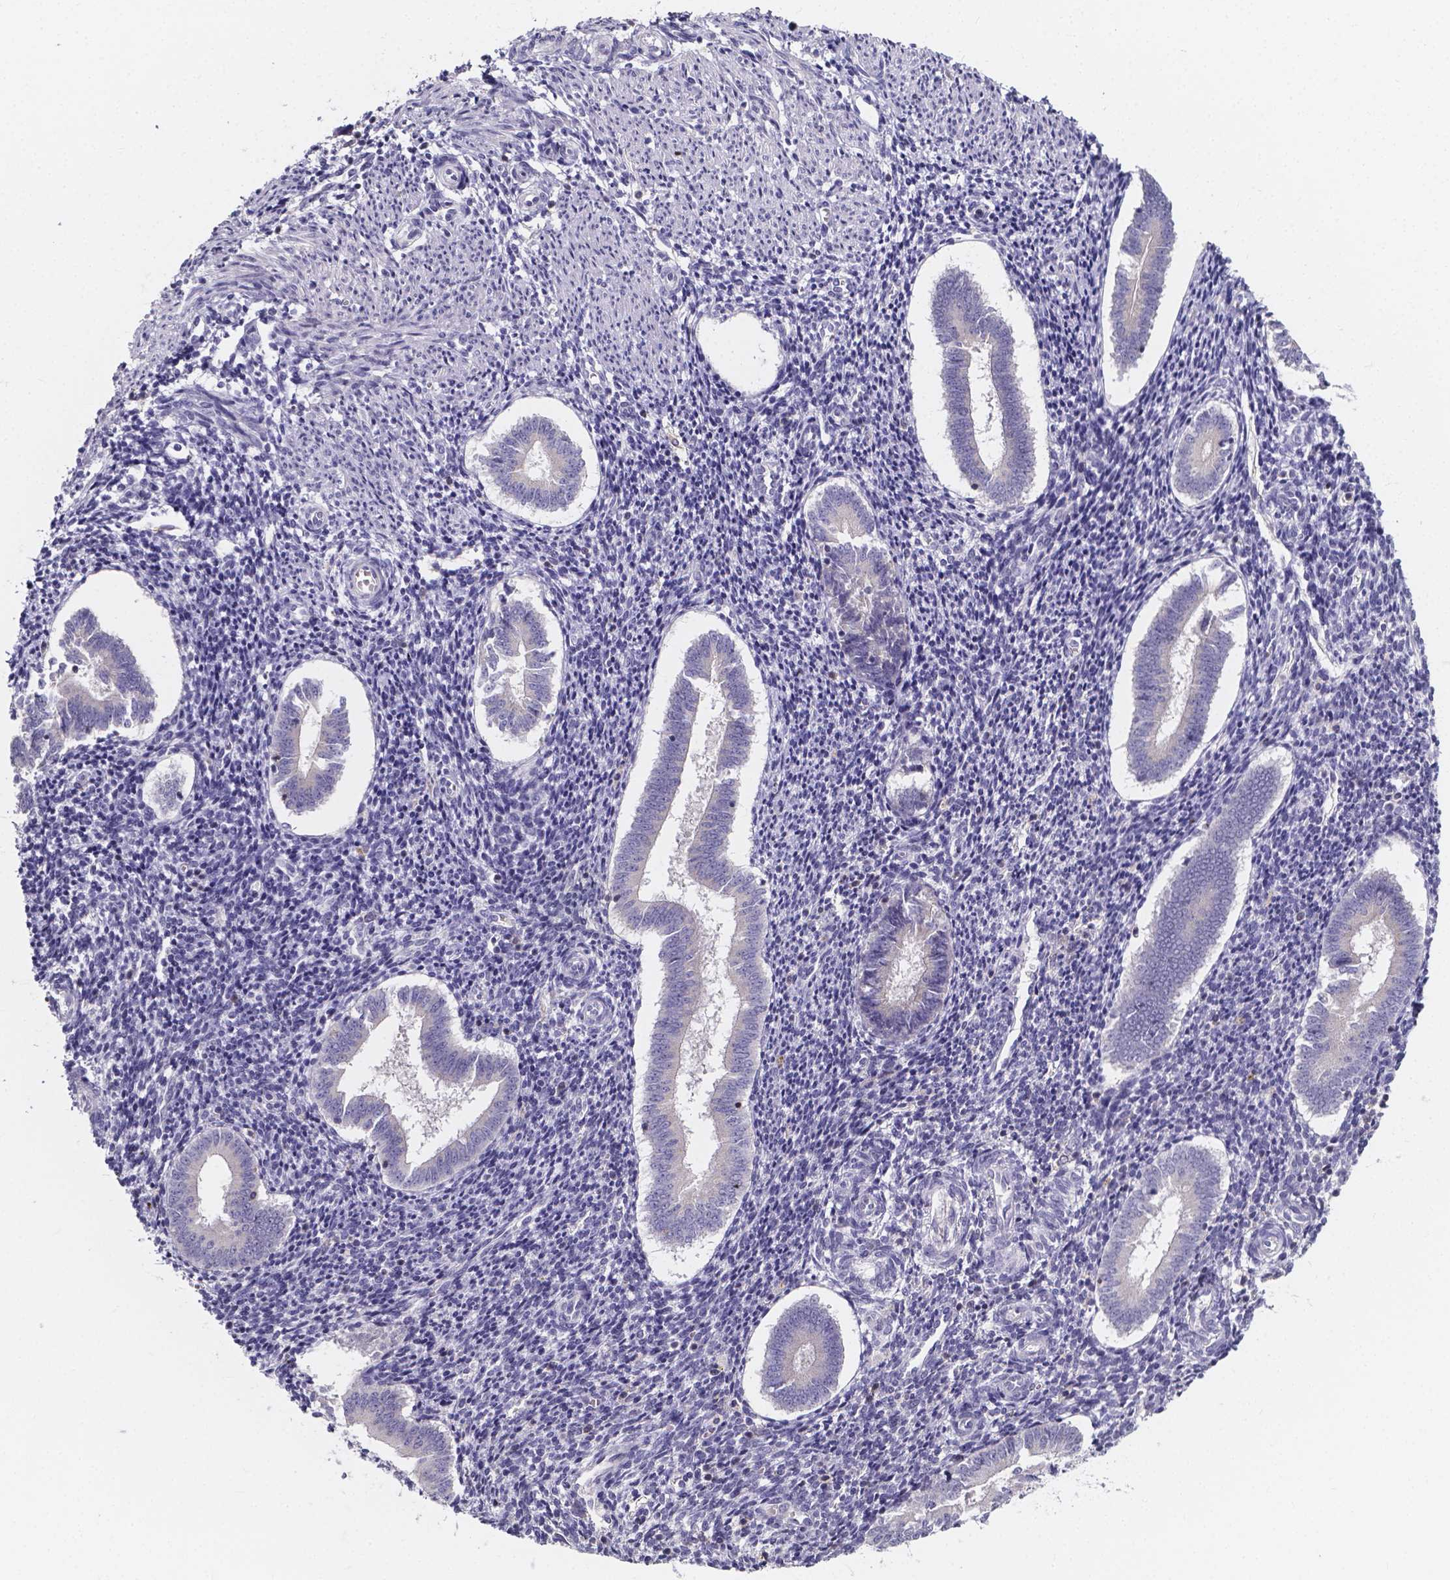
{"staining": {"intensity": "negative", "quantity": "none", "location": "none"}, "tissue": "endometrium", "cell_type": "Cells in endometrial stroma", "image_type": "normal", "snomed": [{"axis": "morphology", "description": "Normal tissue, NOS"}, {"axis": "topography", "description": "Endometrium"}], "caption": "A high-resolution photomicrograph shows IHC staining of normal endometrium, which shows no significant staining in cells in endometrial stroma. (Brightfield microscopy of DAB IHC at high magnification).", "gene": "THEMIS", "patient": {"sex": "female", "age": 25}}